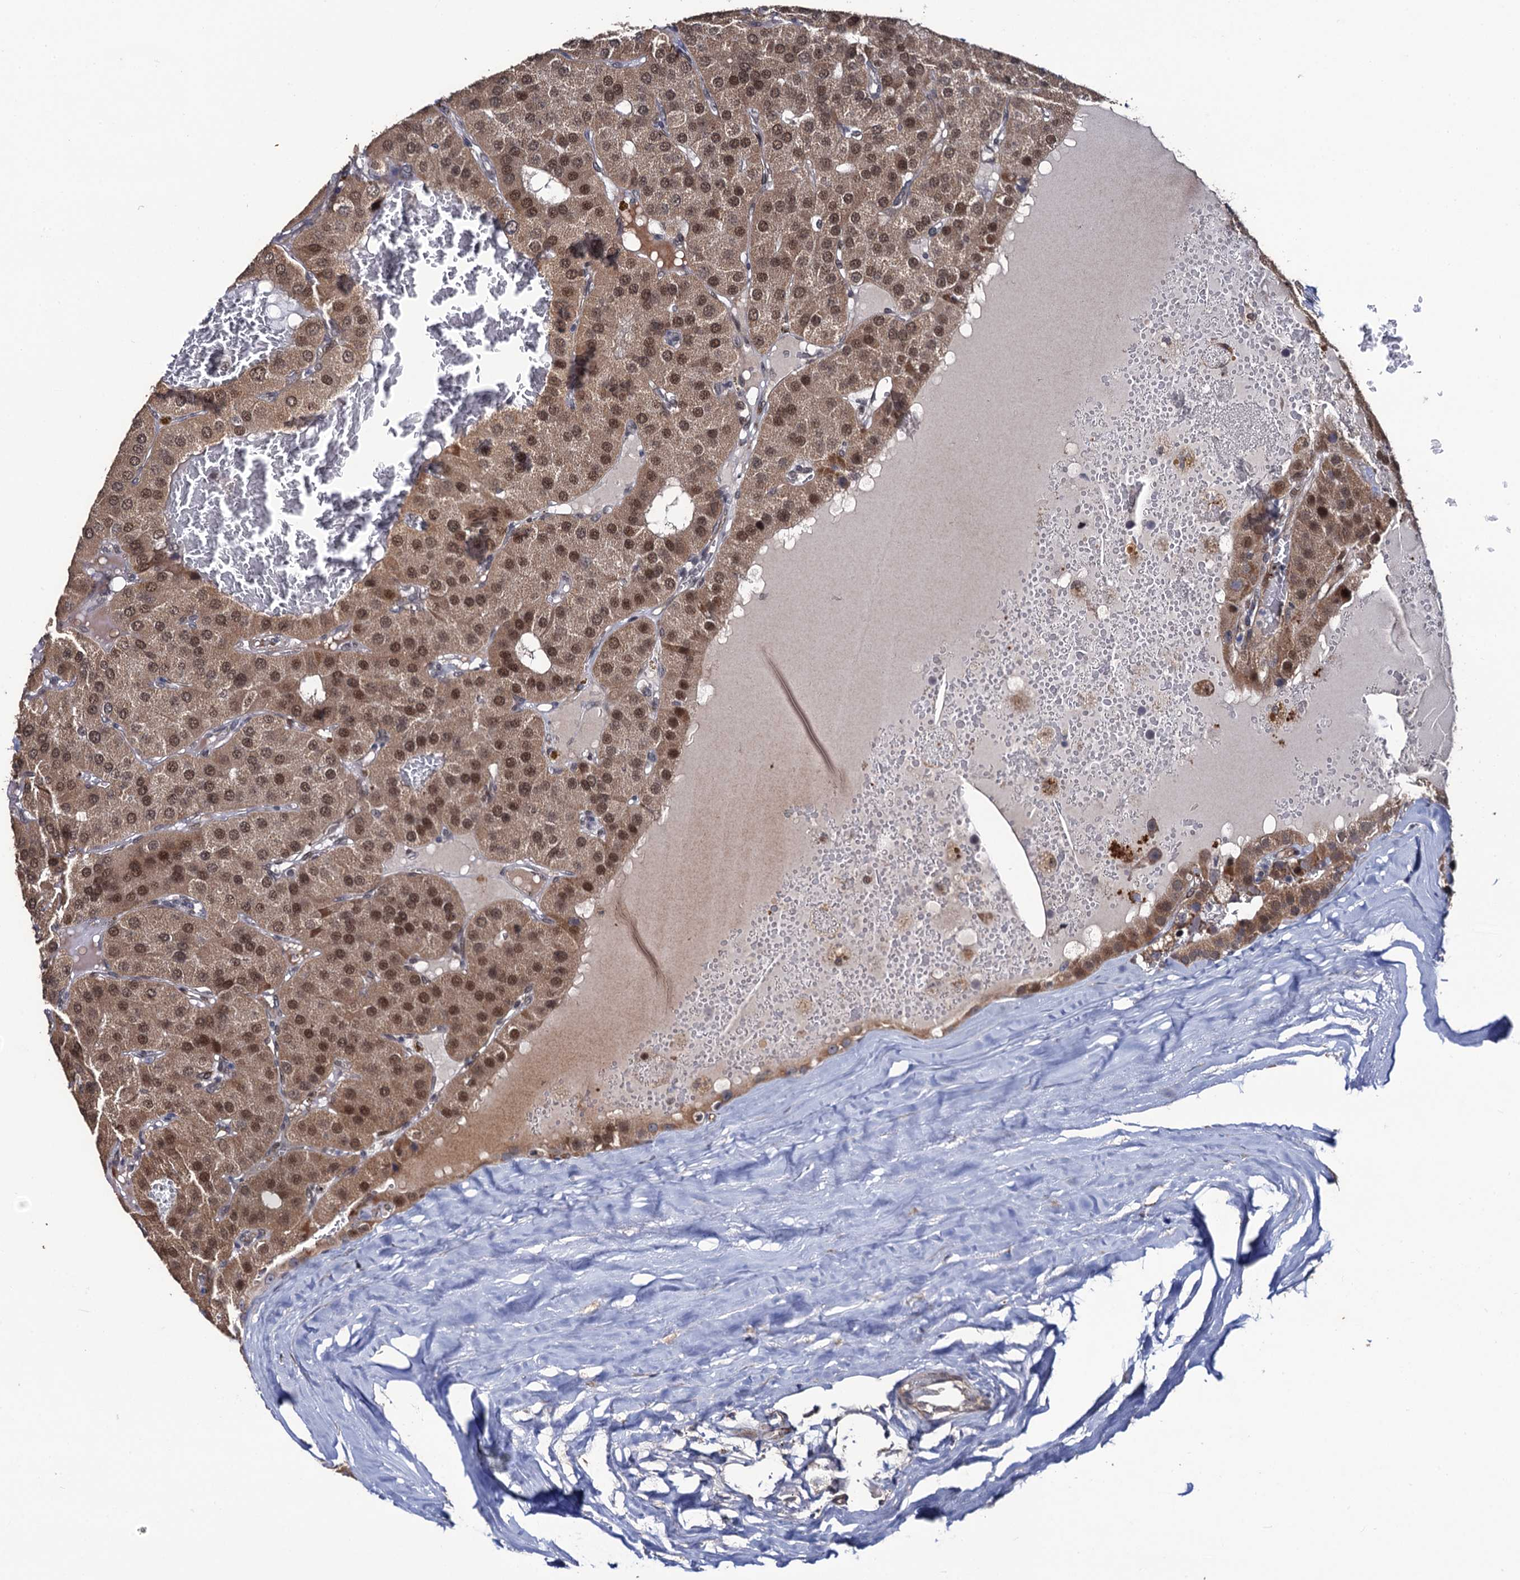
{"staining": {"intensity": "moderate", "quantity": ">75%", "location": "cytoplasmic/membranous,nuclear"}, "tissue": "parathyroid gland", "cell_type": "Glandular cells", "image_type": "normal", "snomed": [{"axis": "morphology", "description": "Normal tissue, NOS"}, {"axis": "morphology", "description": "Adenoma, NOS"}, {"axis": "topography", "description": "Parathyroid gland"}], "caption": "Glandular cells display medium levels of moderate cytoplasmic/membranous,nuclear expression in about >75% of cells in benign human parathyroid gland.", "gene": "LRRC63", "patient": {"sex": "female", "age": 86}}